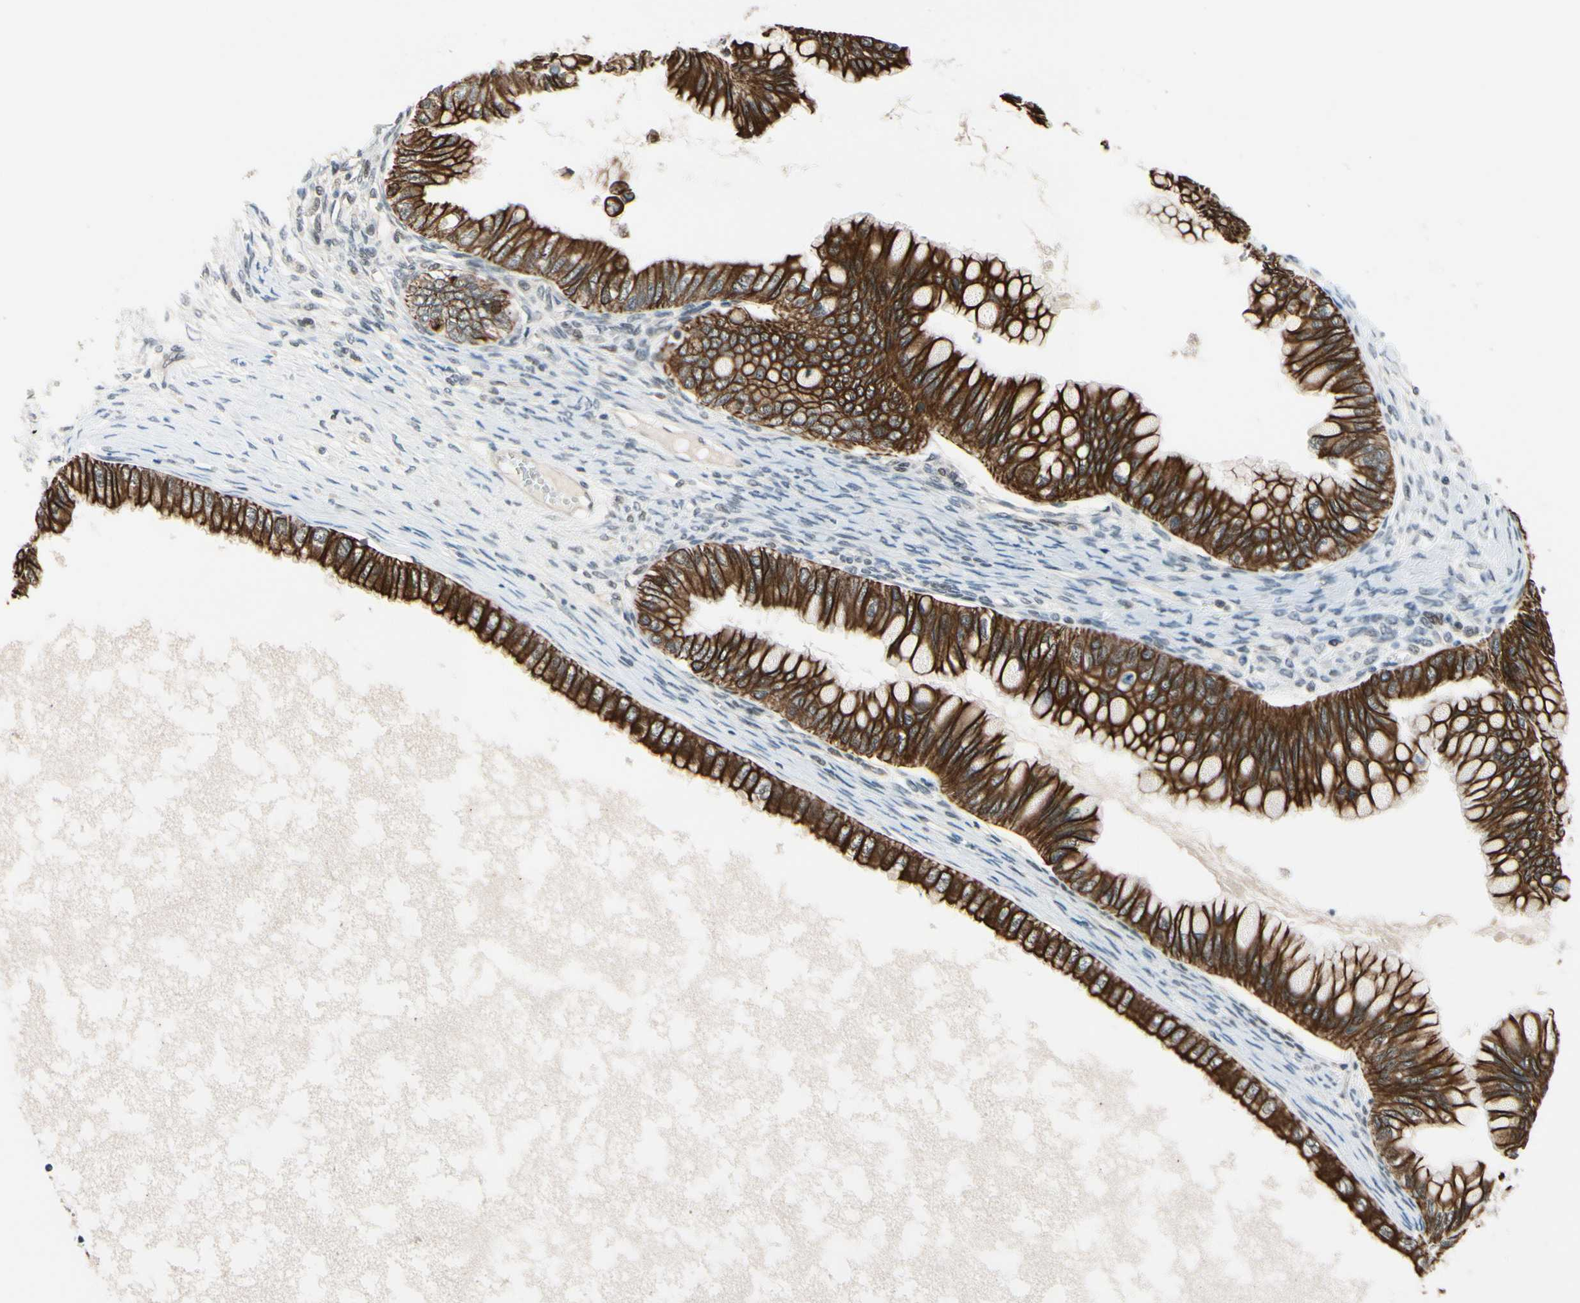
{"staining": {"intensity": "strong", "quantity": ">75%", "location": "cytoplasmic/membranous"}, "tissue": "ovarian cancer", "cell_type": "Tumor cells", "image_type": "cancer", "snomed": [{"axis": "morphology", "description": "Cystadenocarcinoma, mucinous, NOS"}, {"axis": "topography", "description": "Ovary"}], "caption": "Tumor cells show high levels of strong cytoplasmic/membranous staining in about >75% of cells in mucinous cystadenocarcinoma (ovarian). Ihc stains the protein in brown and the nuclei are stained blue.", "gene": "TAF12", "patient": {"sex": "female", "age": 80}}